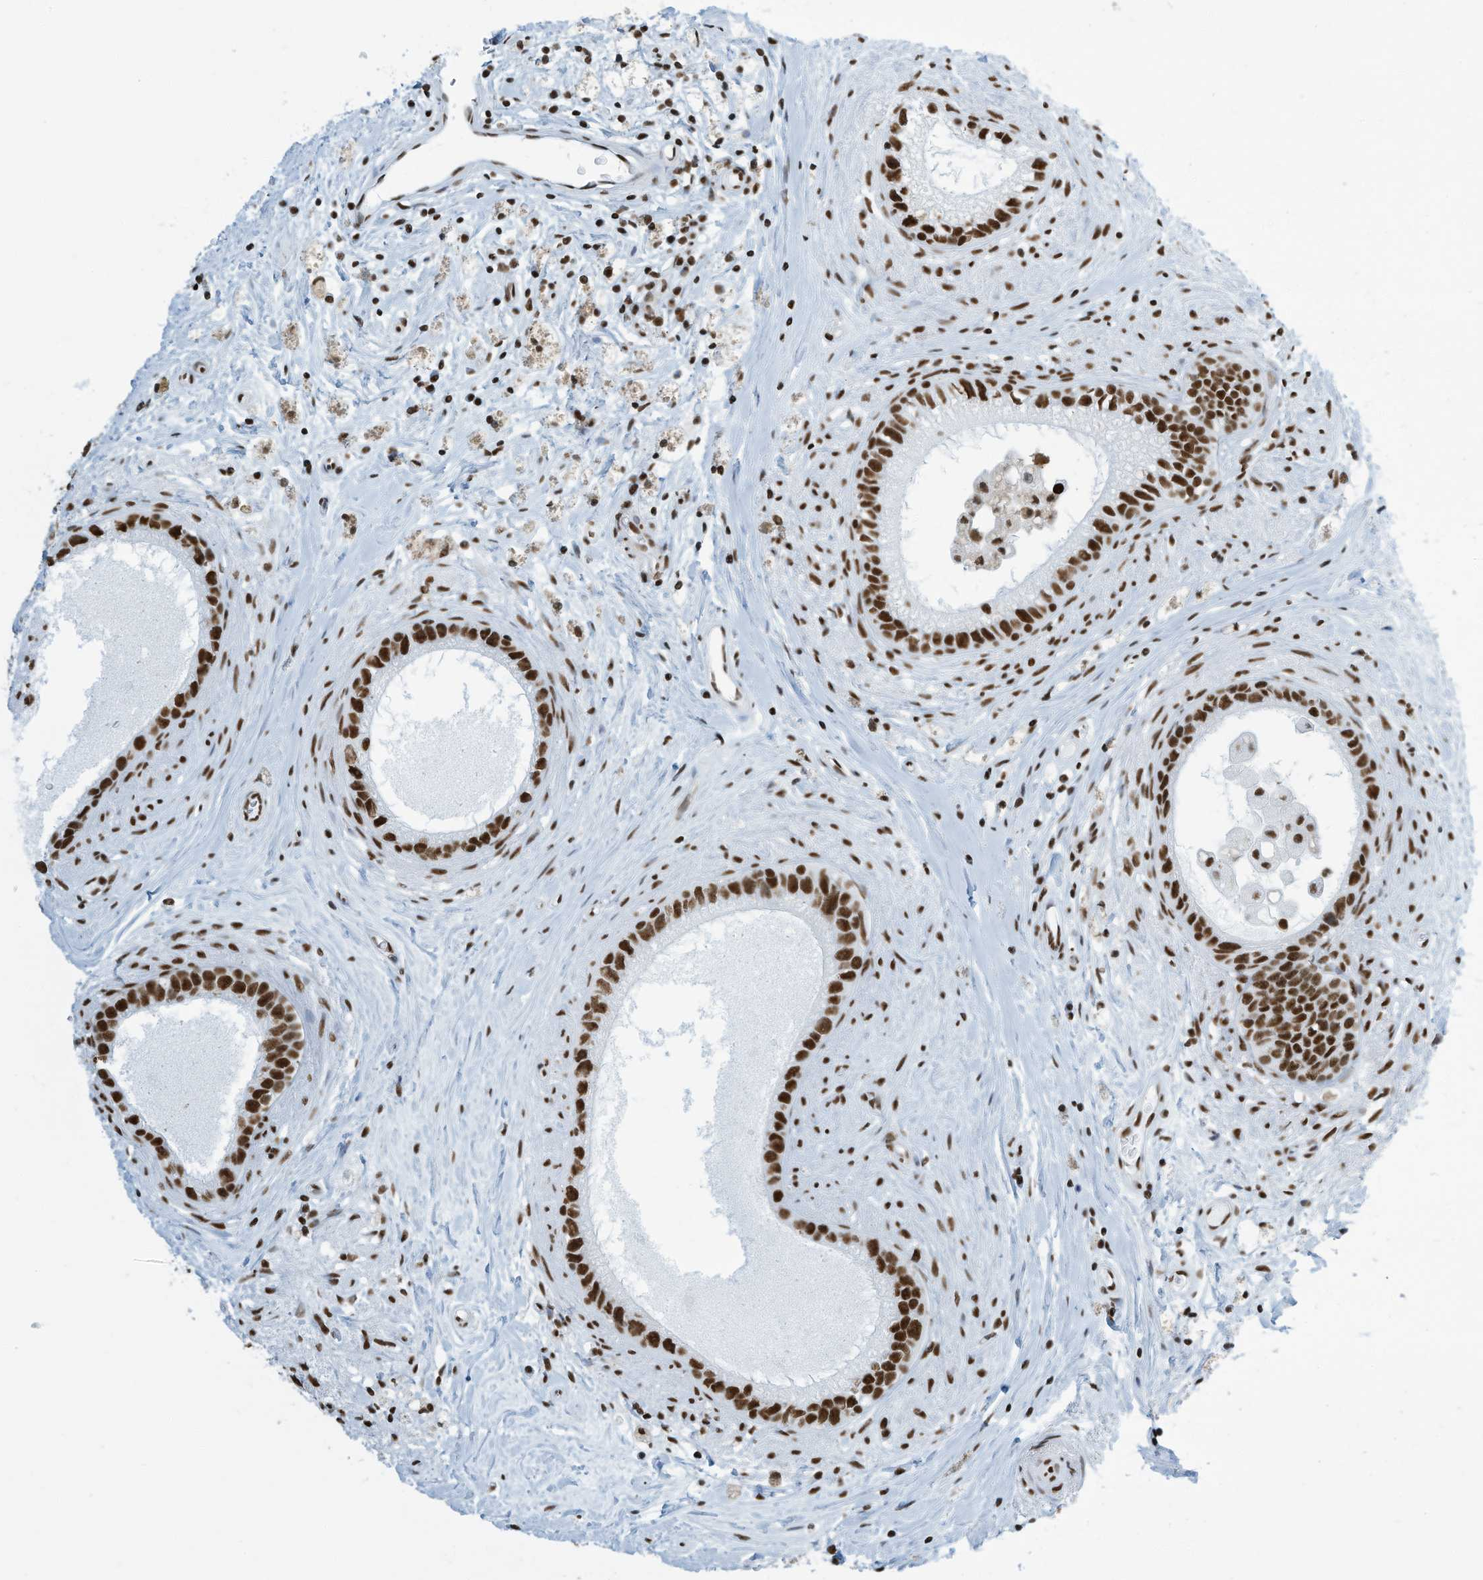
{"staining": {"intensity": "strong", "quantity": ">75%", "location": "nuclear"}, "tissue": "epididymis", "cell_type": "Glandular cells", "image_type": "normal", "snomed": [{"axis": "morphology", "description": "Normal tissue, NOS"}, {"axis": "topography", "description": "Epididymis"}], "caption": "Epididymis stained with immunohistochemistry (IHC) reveals strong nuclear positivity in approximately >75% of glandular cells. The protein is stained brown, and the nuclei are stained in blue (DAB (3,3'-diaminobenzidine) IHC with brightfield microscopy, high magnification).", "gene": "ENSG00000257390", "patient": {"sex": "male", "age": 80}}